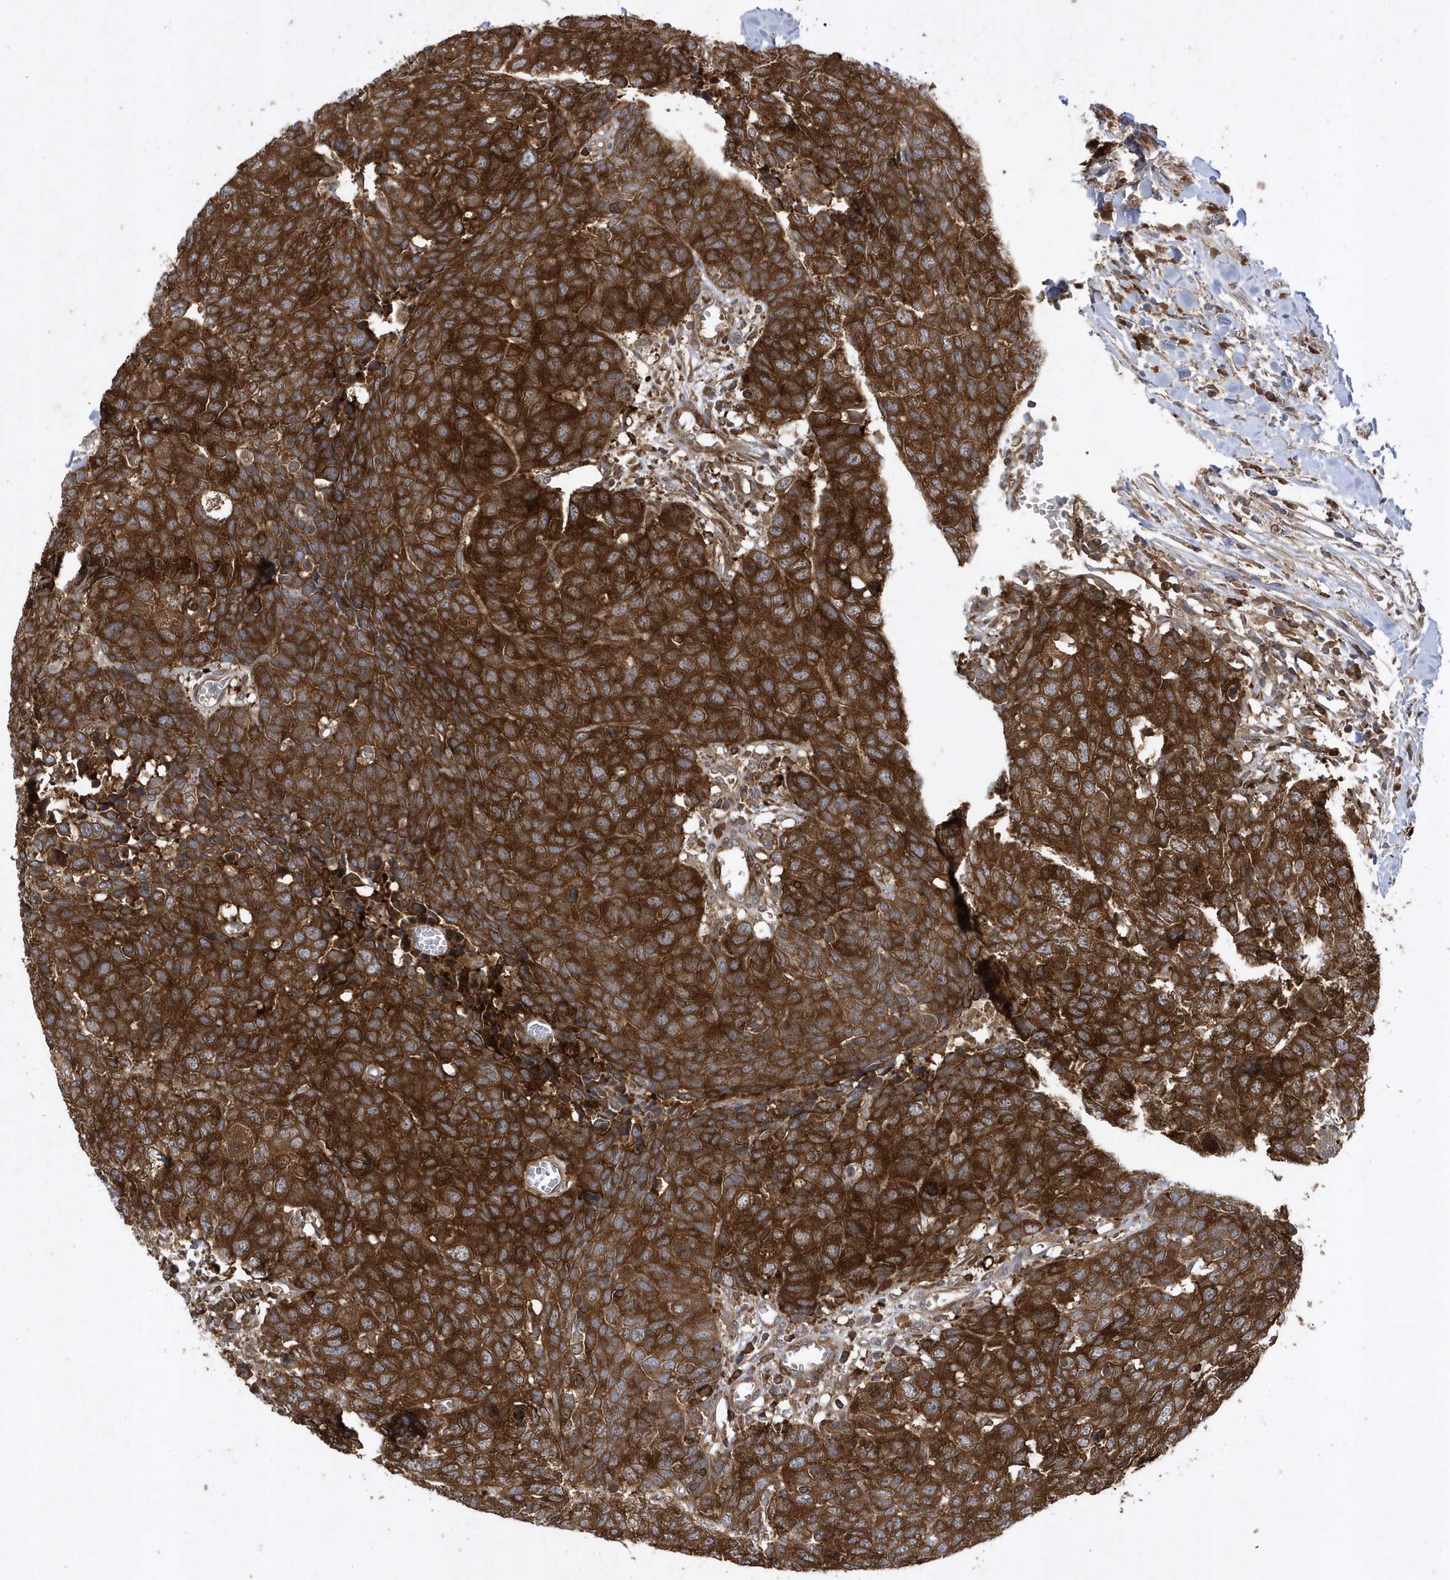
{"staining": {"intensity": "strong", "quantity": ">75%", "location": "cytoplasmic/membranous"}, "tissue": "head and neck cancer", "cell_type": "Tumor cells", "image_type": "cancer", "snomed": [{"axis": "morphology", "description": "Squamous cell carcinoma, NOS"}, {"axis": "topography", "description": "Head-Neck"}], "caption": "Immunohistochemical staining of head and neck squamous cell carcinoma displays high levels of strong cytoplasmic/membranous protein expression in approximately >75% of tumor cells. The protein of interest is stained brown, and the nuclei are stained in blue (DAB IHC with brightfield microscopy, high magnification).", "gene": "PAICS", "patient": {"sex": "male", "age": 66}}